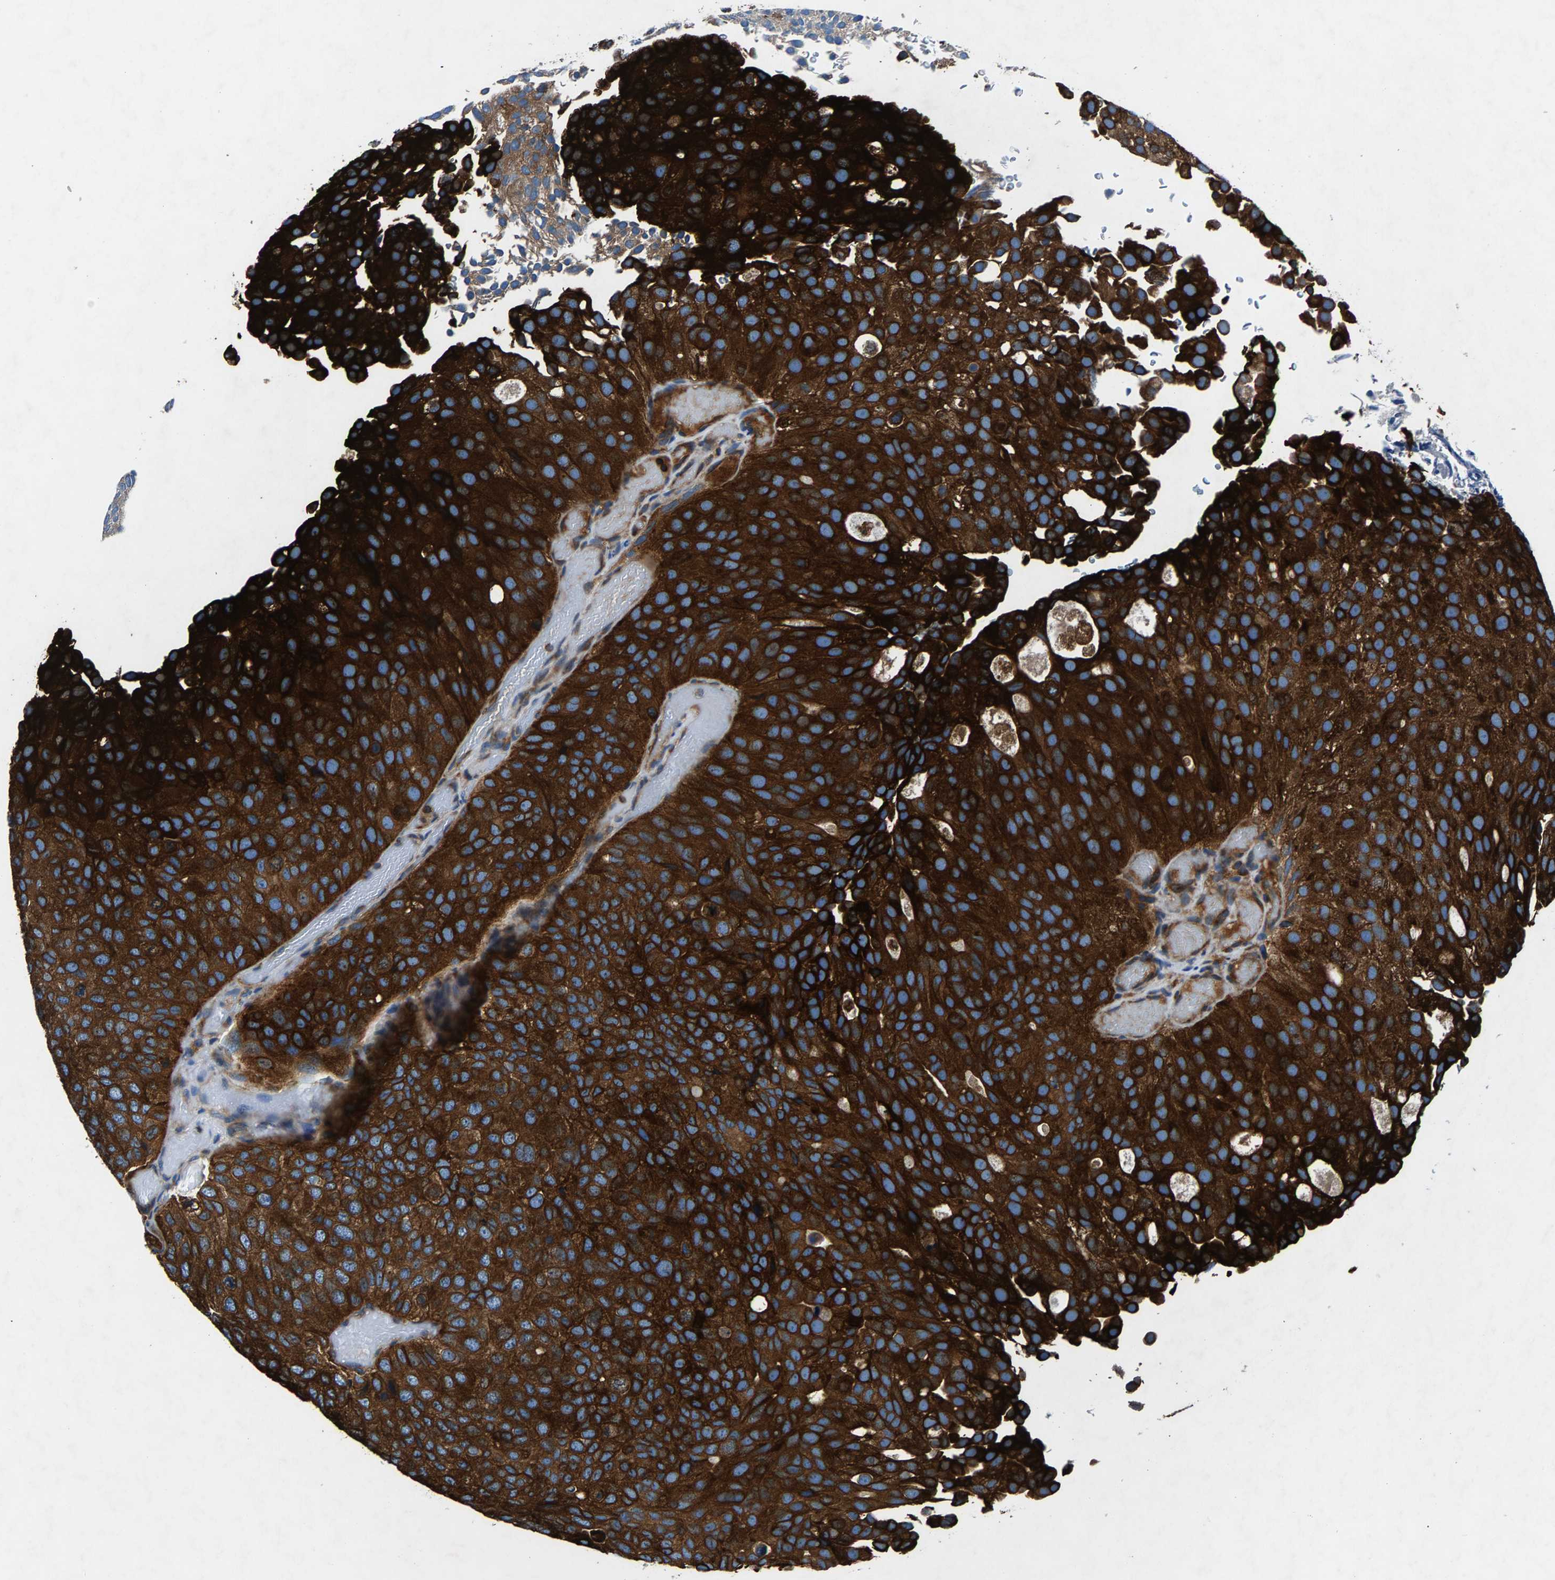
{"staining": {"intensity": "strong", "quantity": ">75%", "location": "cytoplasmic/membranous"}, "tissue": "urothelial cancer", "cell_type": "Tumor cells", "image_type": "cancer", "snomed": [{"axis": "morphology", "description": "Urothelial carcinoma, Low grade"}, {"axis": "topography", "description": "Urinary bladder"}], "caption": "Immunohistochemical staining of human urothelial carcinoma (low-grade) displays high levels of strong cytoplasmic/membranous protein expression in about >75% of tumor cells.", "gene": "LPCAT1", "patient": {"sex": "male", "age": 78}}